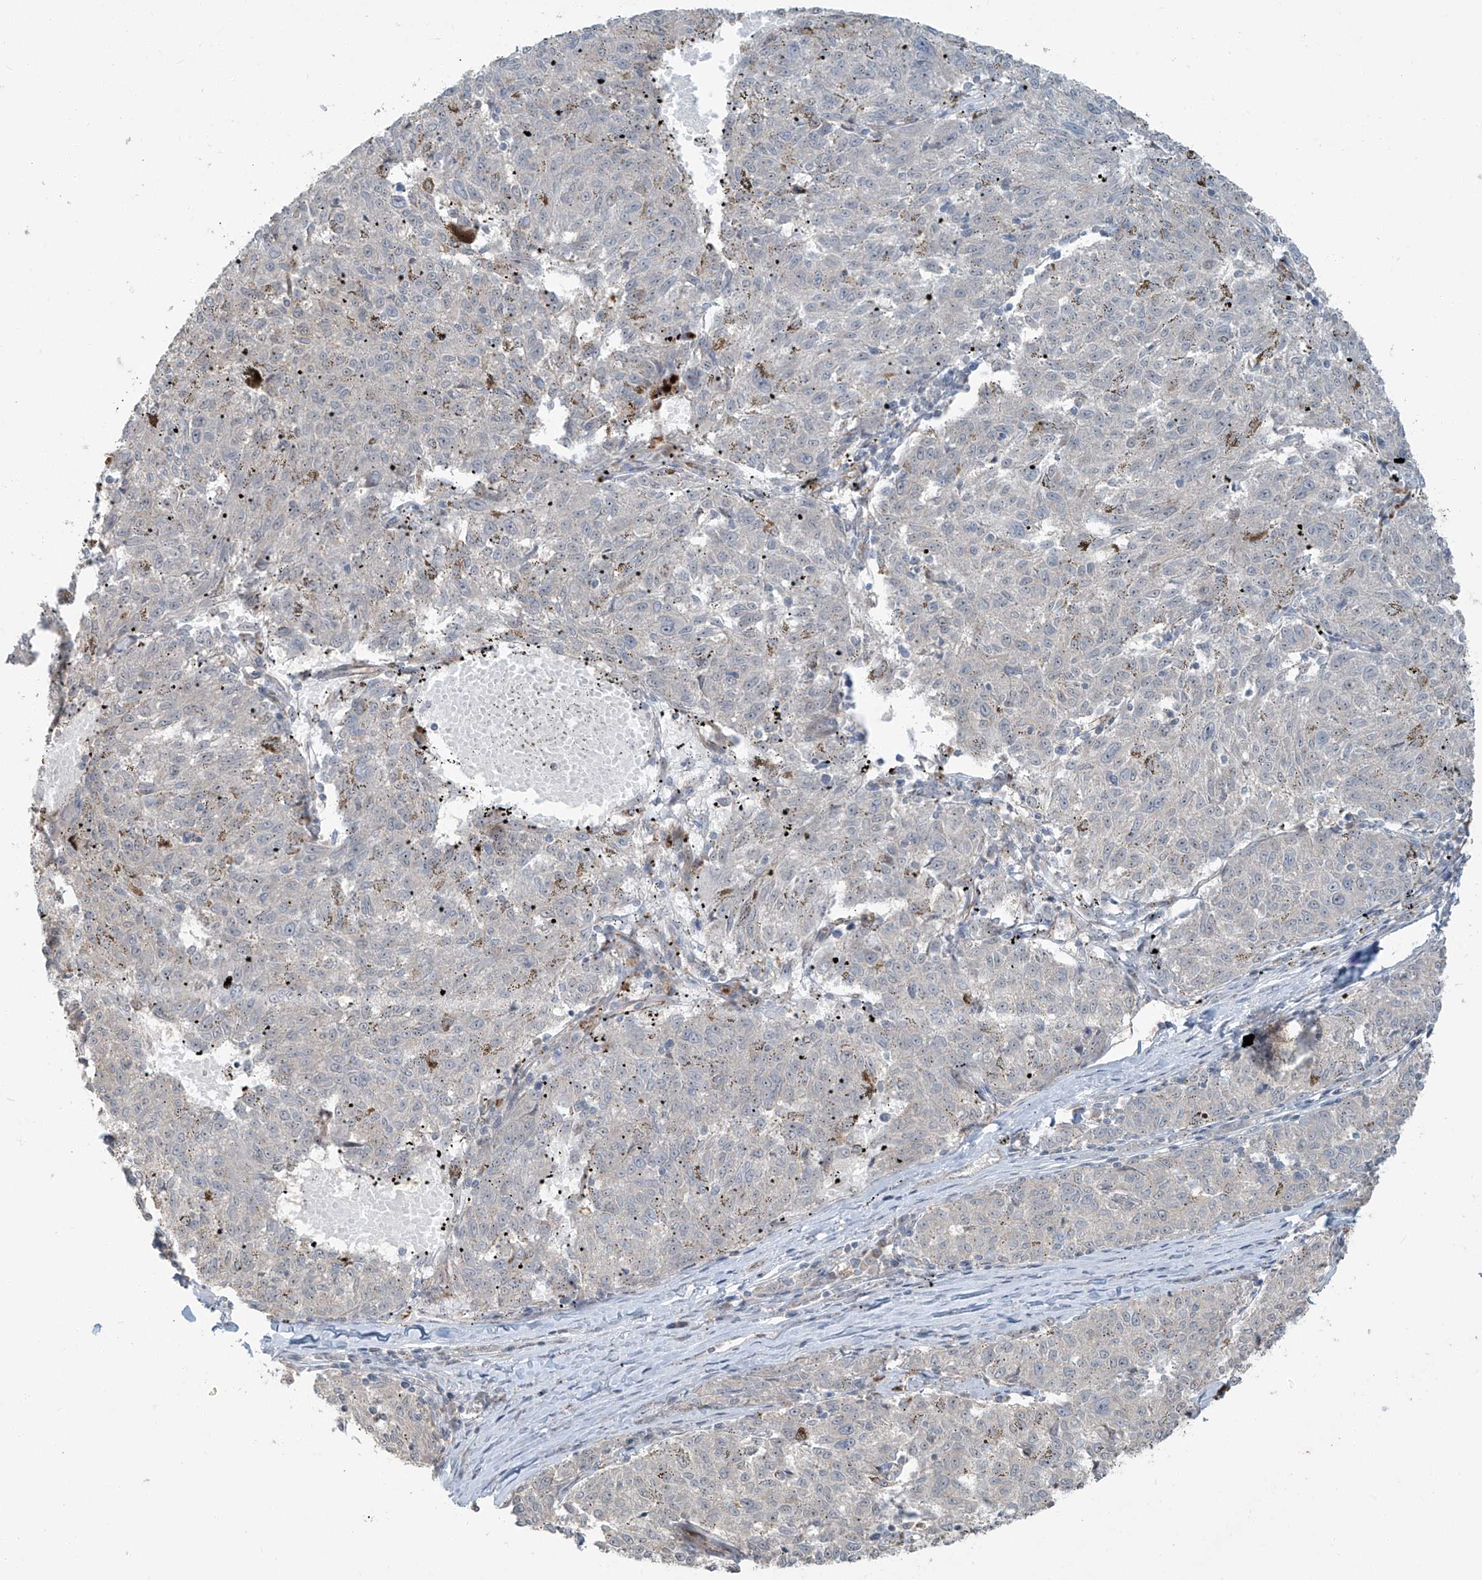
{"staining": {"intensity": "negative", "quantity": "none", "location": "none"}, "tissue": "melanoma", "cell_type": "Tumor cells", "image_type": "cancer", "snomed": [{"axis": "morphology", "description": "Malignant melanoma, NOS"}, {"axis": "topography", "description": "Skin"}], "caption": "High power microscopy photomicrograph of an immunohistochemistry image of melanoma, revealing no significant staining in tumor cells.", "gene": "ZNF16", "patient": {"sex": "female", "age": 72}}